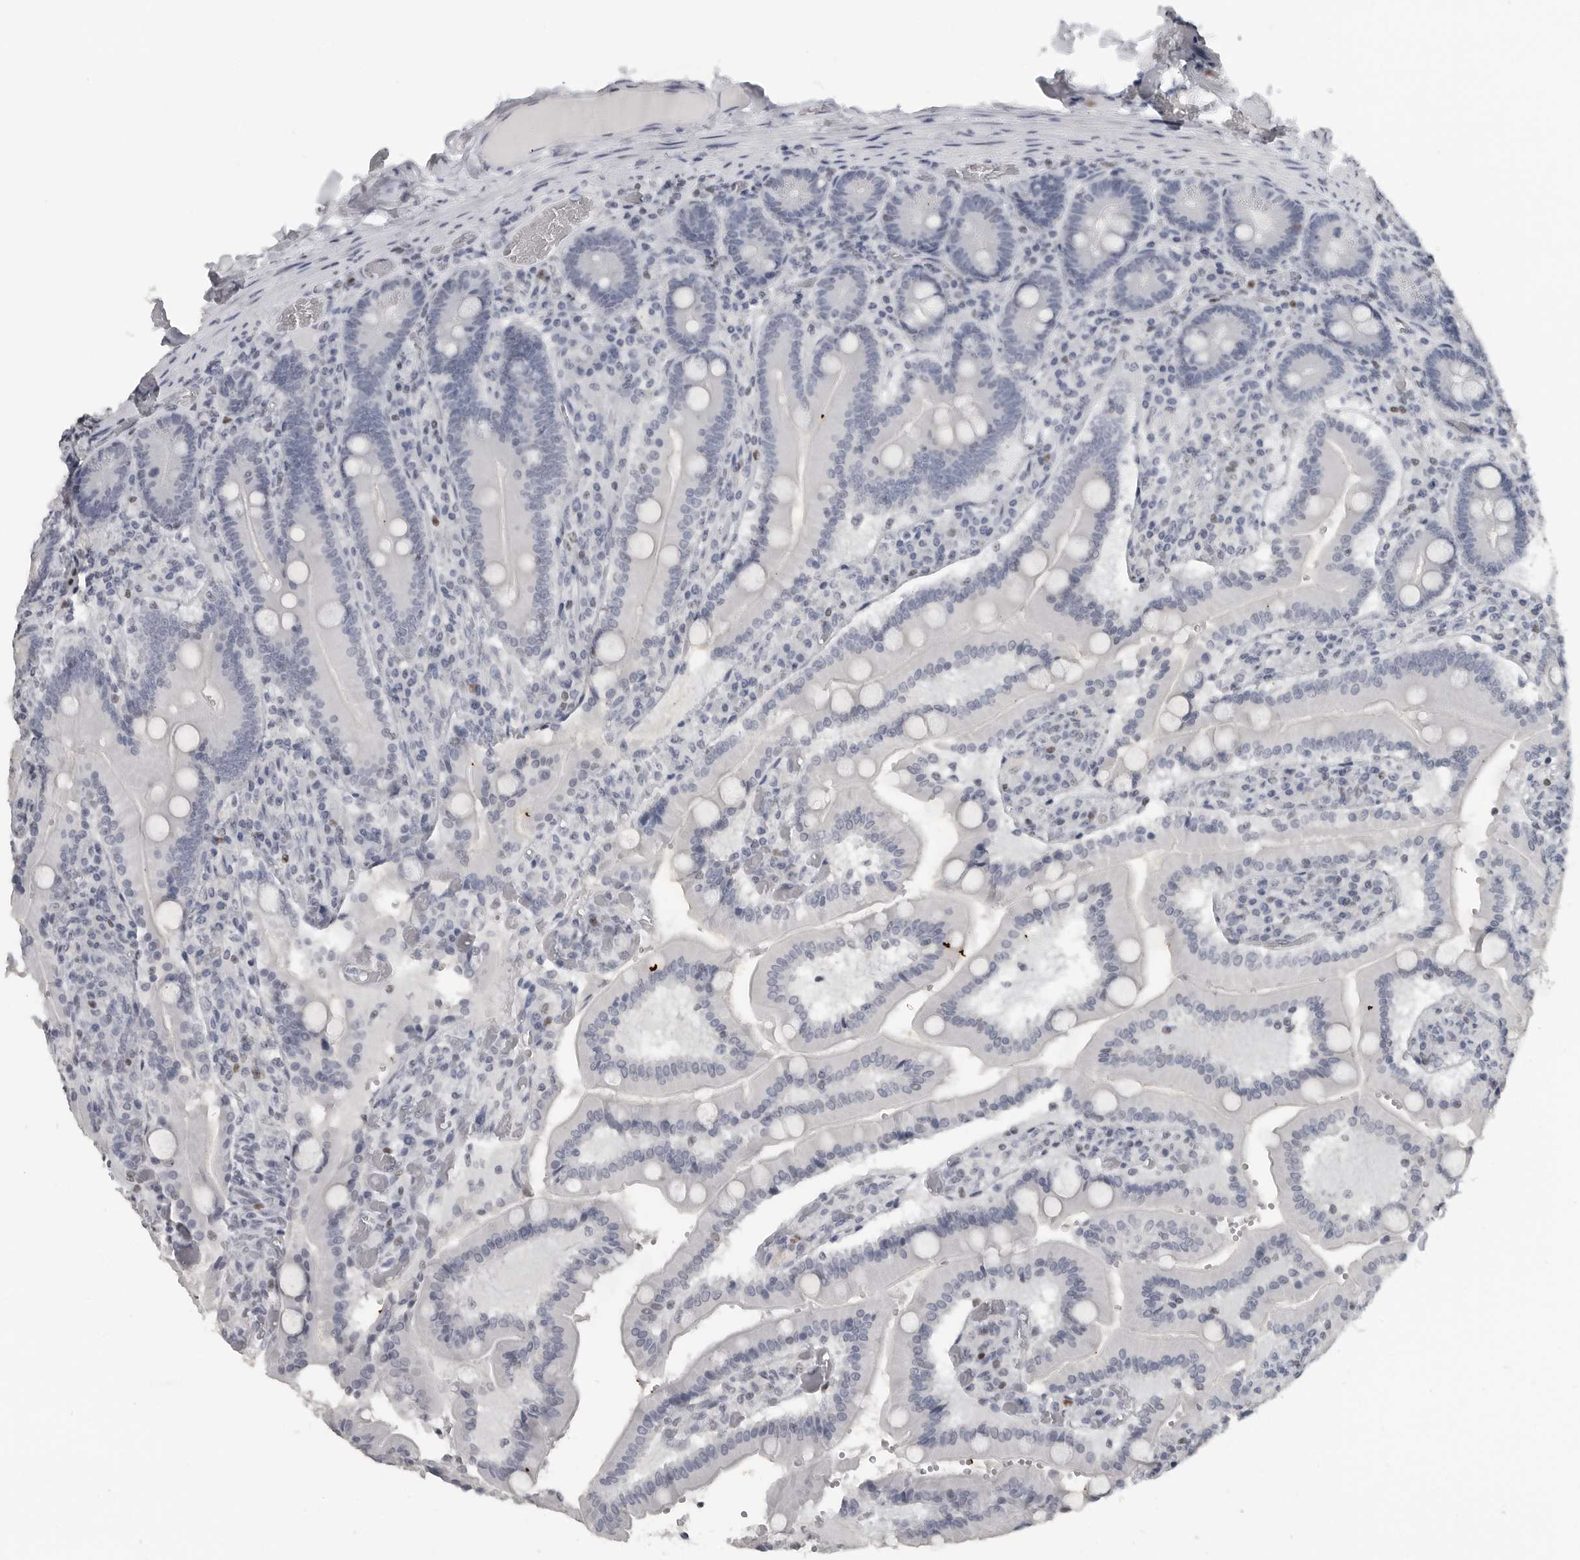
{"staining": {"intensity": "negative", "quantity": "none", "location": "none"}, "tissue": "duodenum", "cell_type": "Glandular cells", "image_type": "normal", "snomed": [{"axis": "morphology", "description": "Normal tissue, NOS"}, {"axis": "topography", "description": "Duodenum"}], "caption": "This is an IHC histopathology image of benign human duodenum. There is no expression in glandular cells.", "gene": "SATB2", "patient": {"sex": "female", "age": 62}}